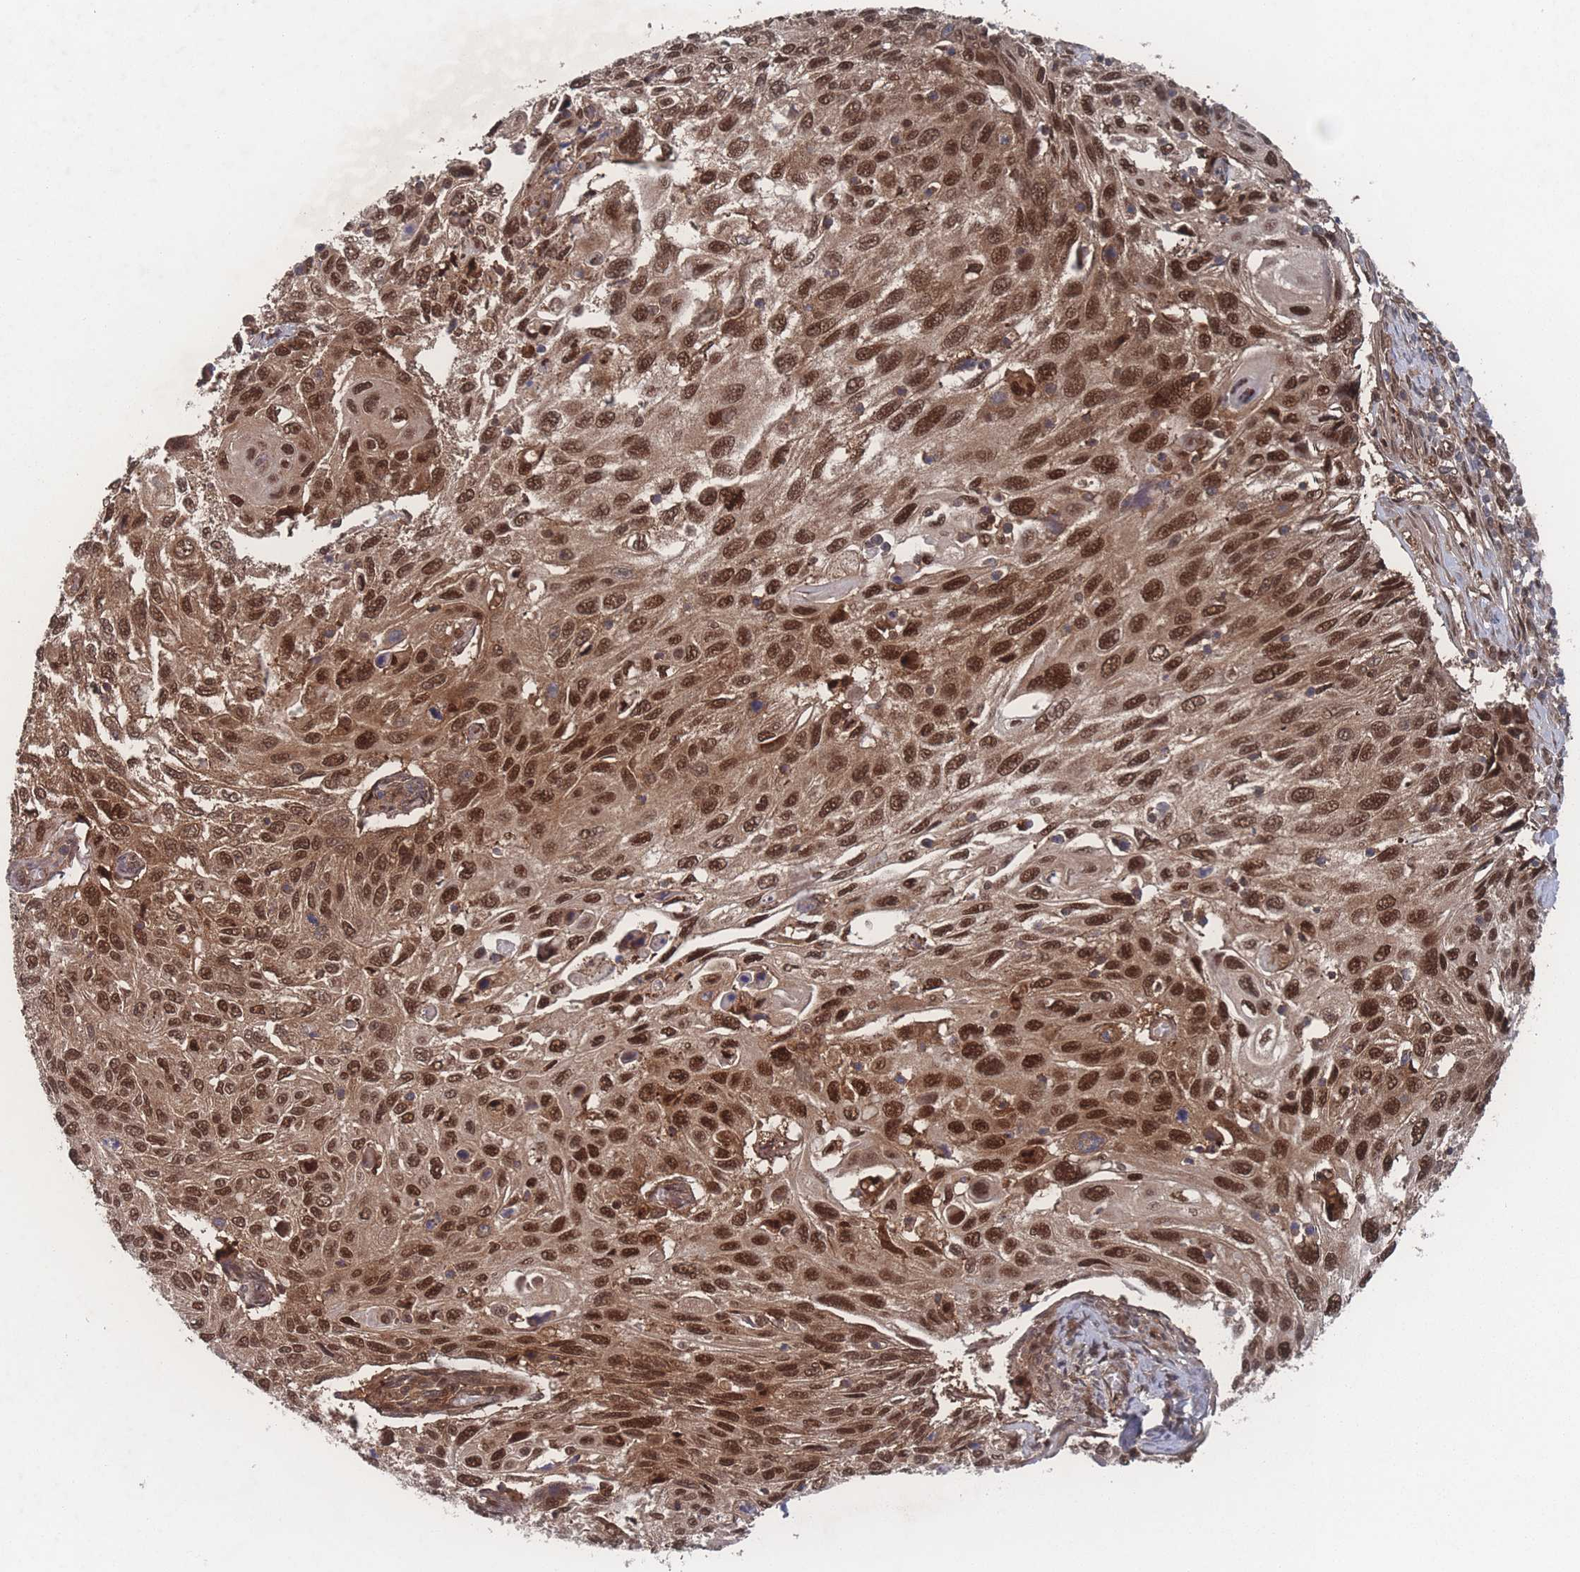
{"staining": {"intensity": "strong", "quantity": ">75%", "location": "cytoplasmic/membranous,nuclear"}, "tissue": "cervical cancer", "cell_type": "Tumor cells", "image_type": "cancer", "snomed": [{"axis": "morphology", "description": "Squamous cell carcinoma, NOS"}, {"axis": "topography", "description": "Cervix"}], "caption": "A brown stain labels strong cytoplasmic/membranous and nuclear positivity of a protein in squamous cell carcinoma (cervical) tumor cells. (DAB (3,3'-diaminobenzidine) IHC, brown staining for protein, blue staining for nuclei).", "gene": "PSMA1", "patient": {"sex": "female", "age": 70}}